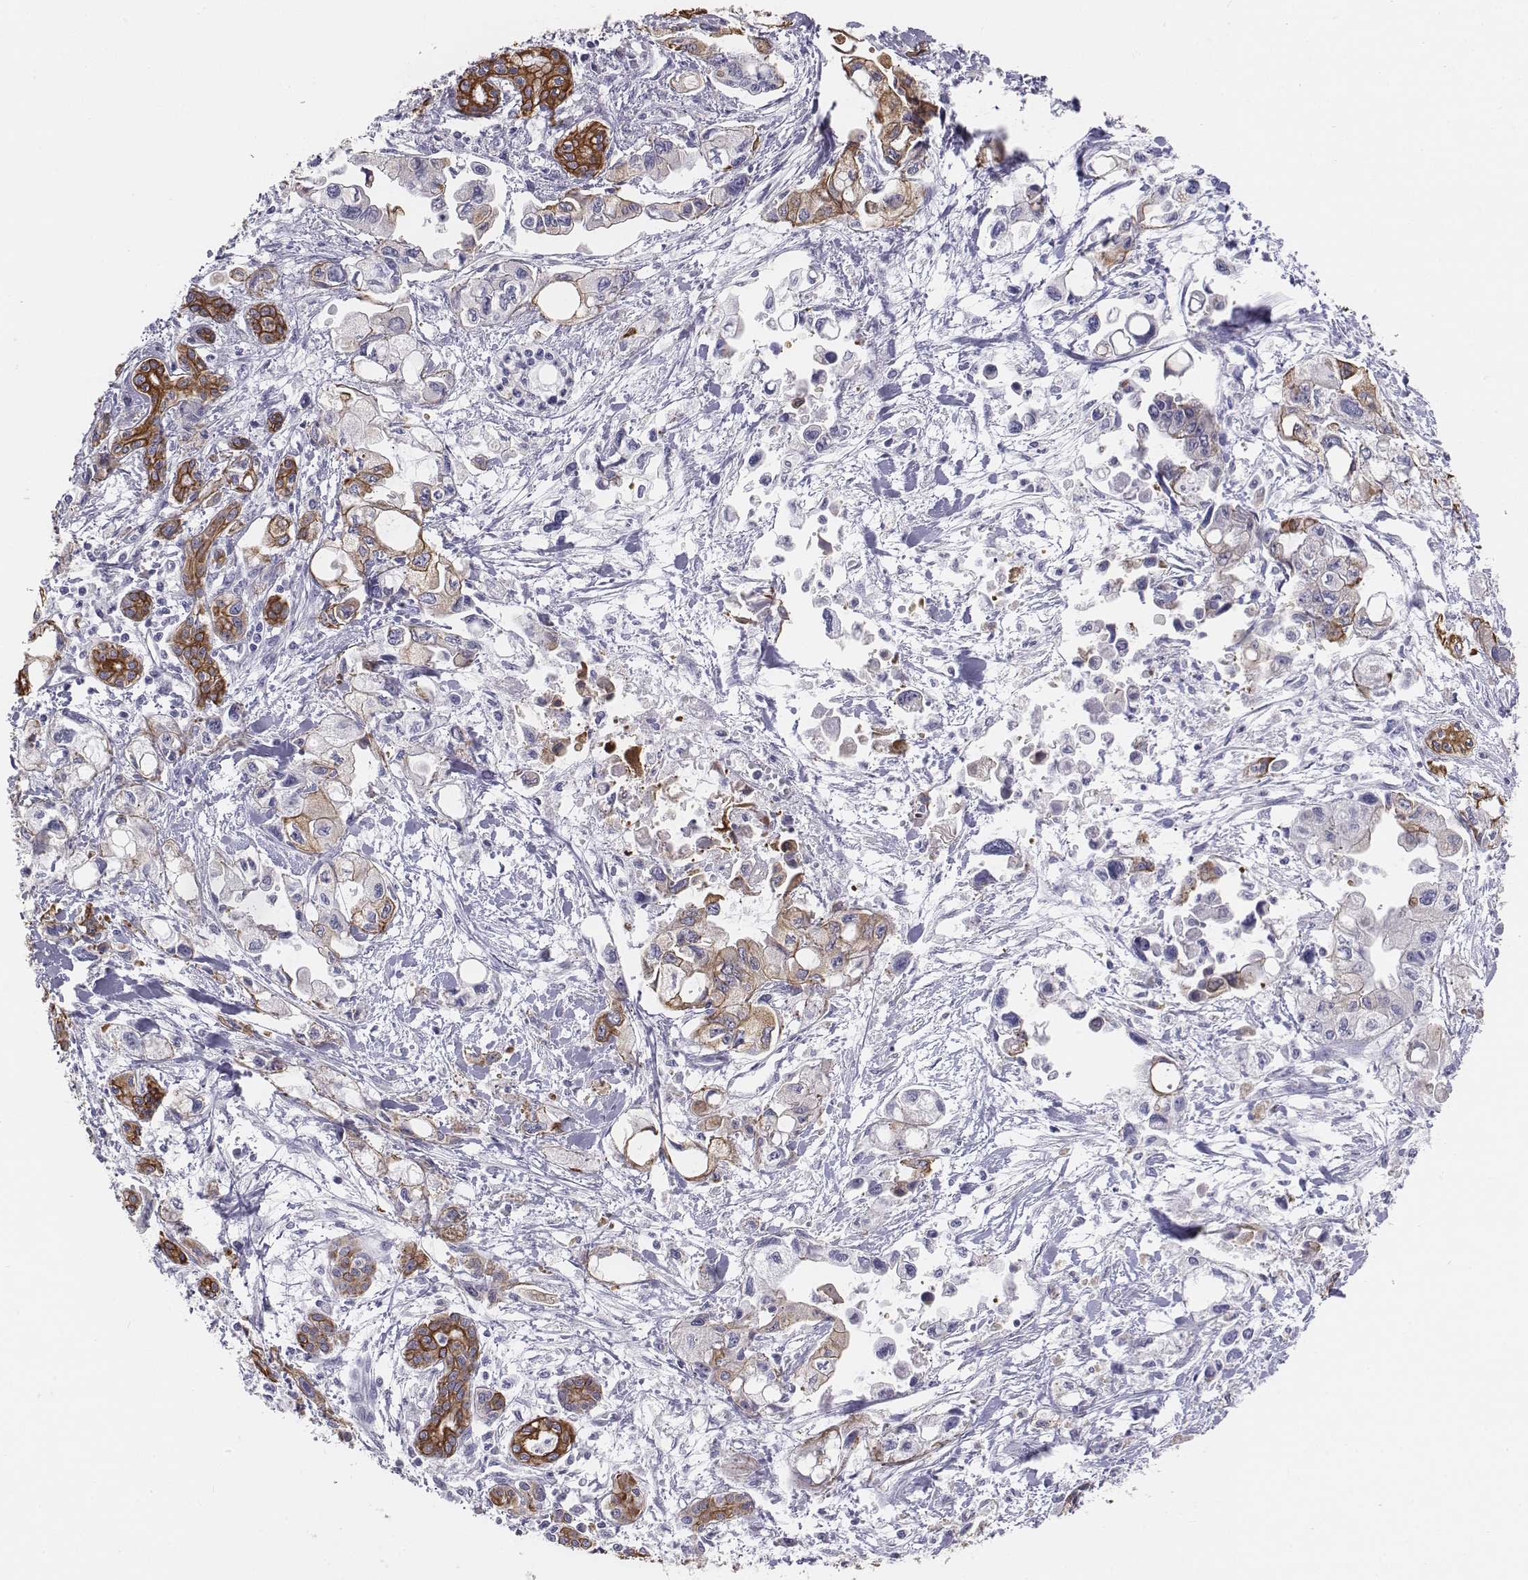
{"staining": {"intensity": "moderate", "quantity": "<25%", "location": "cytoplasmic/membranous"}, "tissue": "pancreatic cancer", "cell_type": "Tumor cells", "image_type": "cancer", "snomed": [{"axis": "morphology", "description": "Adenocarcinoma, NOS"}, {"axis": "topography", "description": "Pancreas"}], "caption": "There is low levels of moderate cytoplasmic/membranous expression in tumor cells of pancreatic cancer (adenocarcinoma), as demonstrated by immunohistochemical staining (brown color).", "gene": "CHST14", "patient": {"sex": "female", "age": 61}}